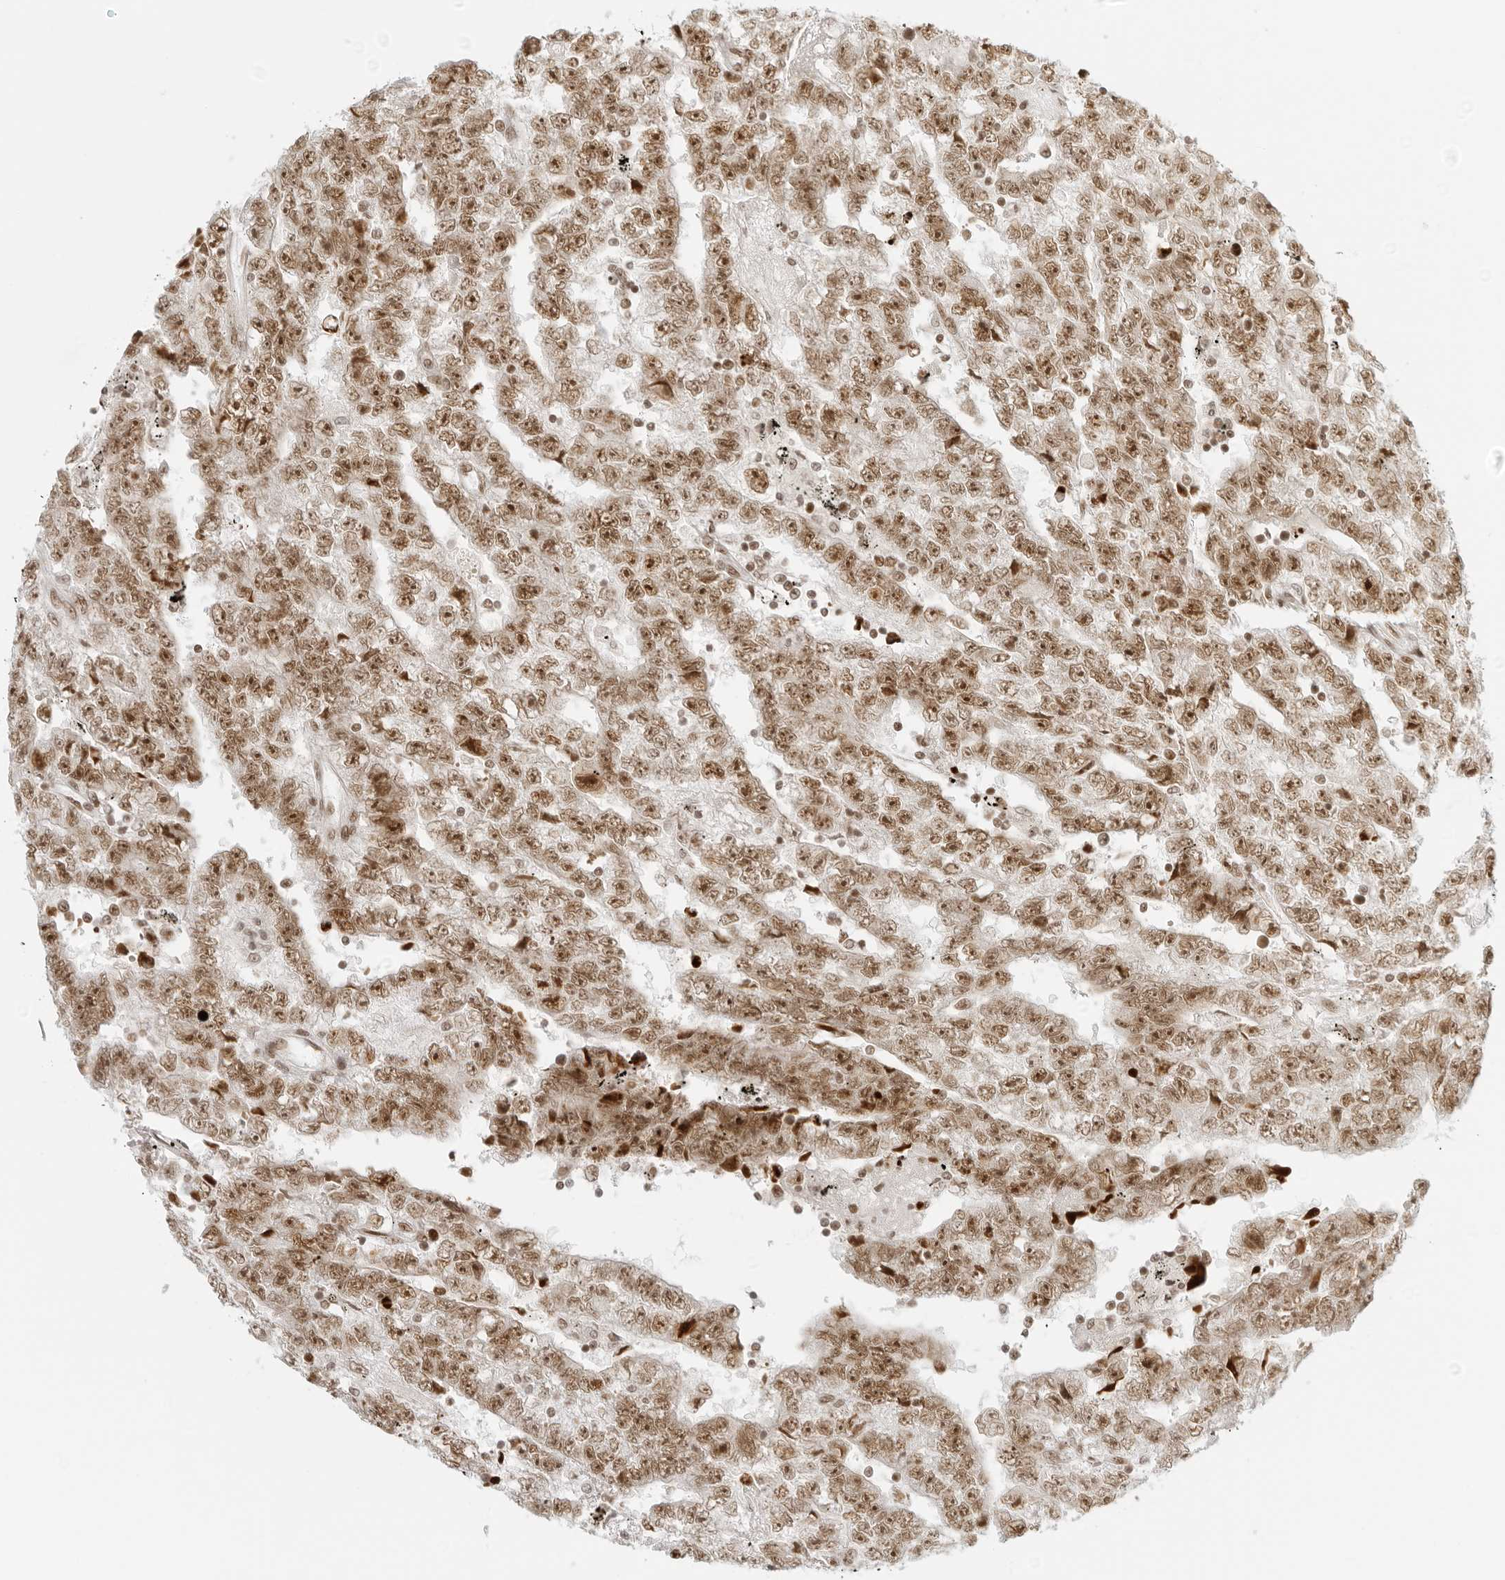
{"staining": {"intensity": "moderate", "quantity": ">75%", "location": "nuclear"}, "tissue": "testis cancer", "cell_type": "Tumor cells", "image_type": "cancer", "snomed": [{"axis": "morphology", "description": "Carcinoma, Embryonal, NOS"}, {"axis": "topography", "description": "Testis"}], "caption": "This is an image of immunohistochemistry staining of embryonal carcinoma (testis), which shows moderate positivity in the nuclear of tumor cells.", "gene": "RCC1", "patient": {"sex": "male", "age": 25}}